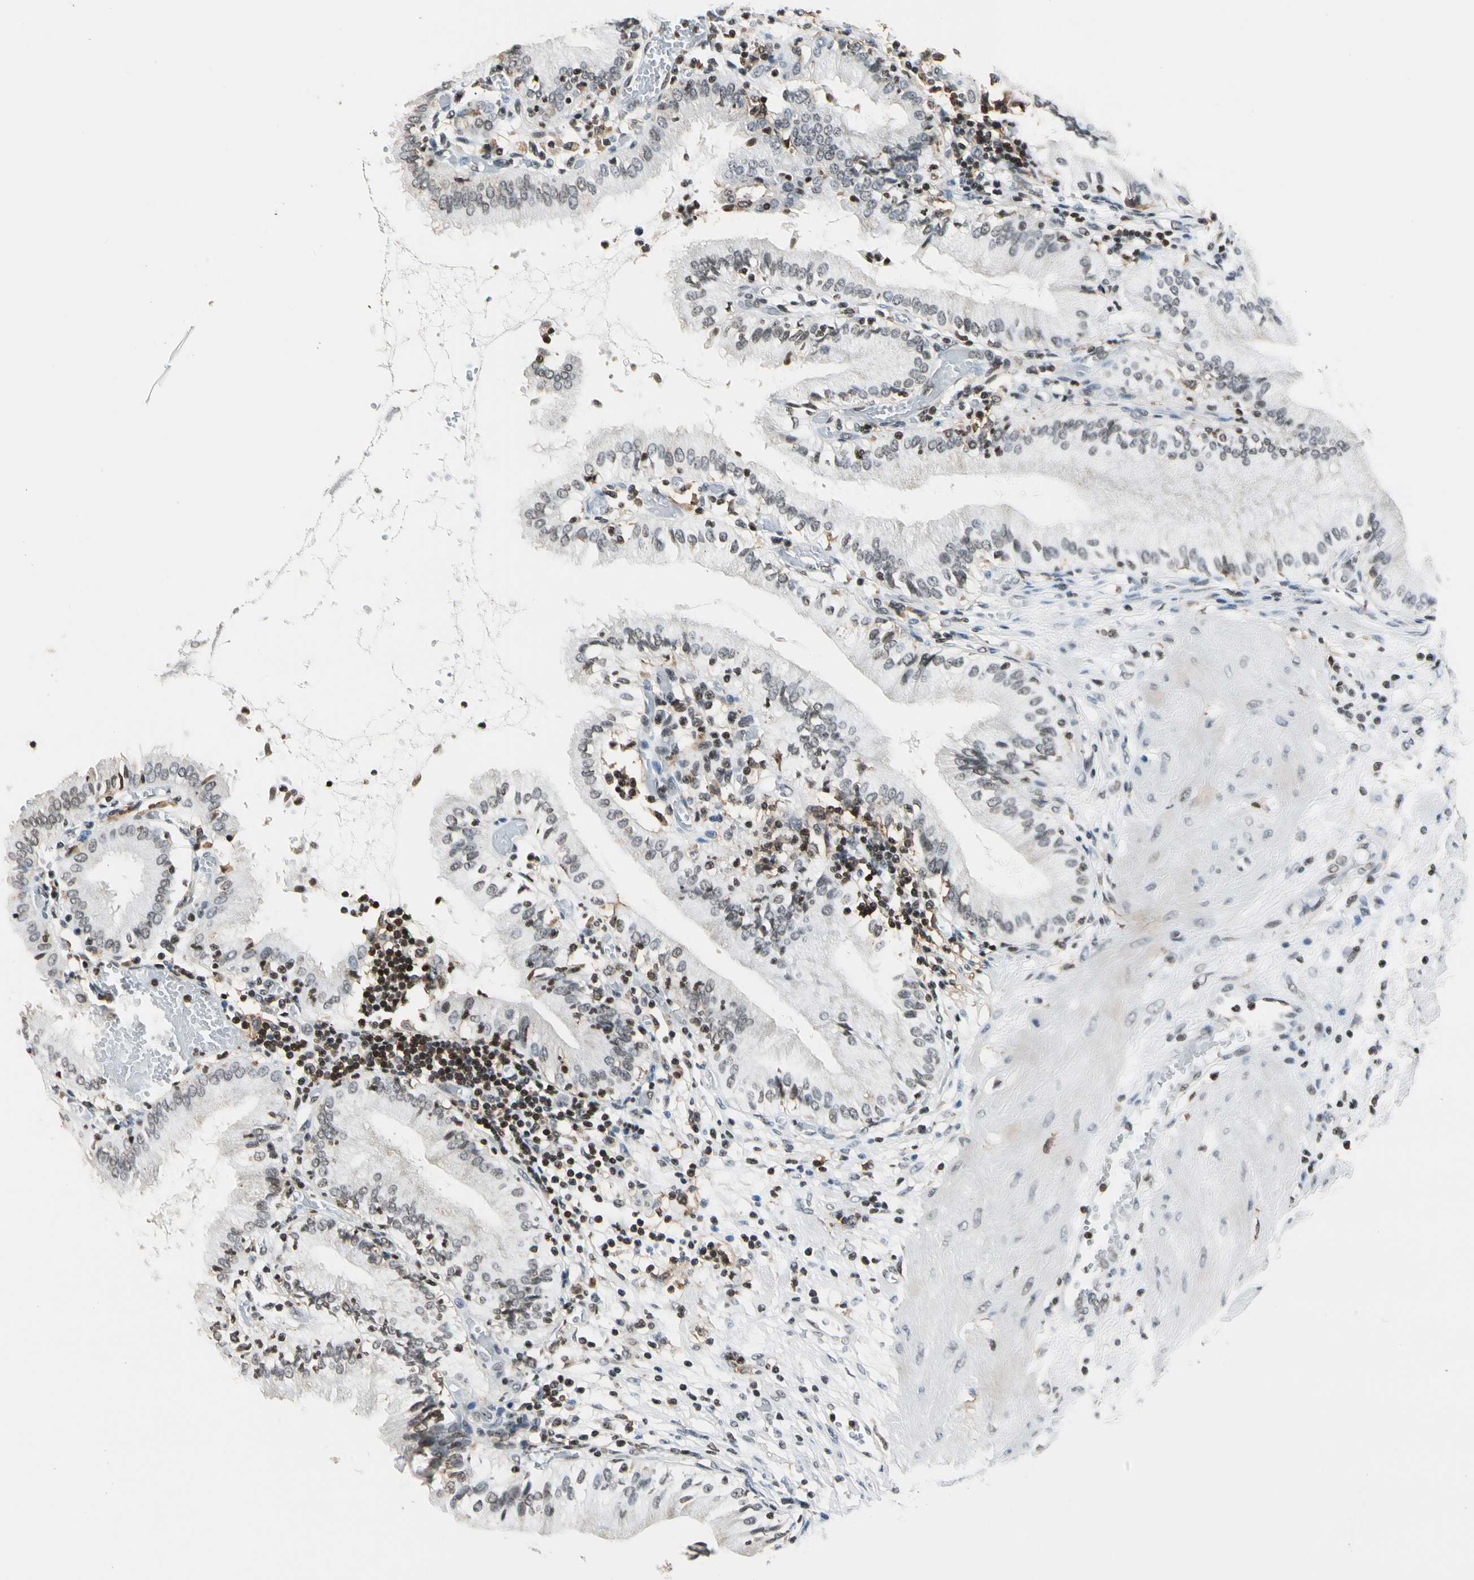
{"staining": {"intensity": "moderate", "quantity": "<25%", "location": "nuclear"}, "tissue": "gallbladder", "cell_type": "Glandular cells", "image_type": "normal", "snomed": [{"axis": "morphology", "description": "Normal tissue, NOS"}, {"axis": "topography", "description": "Gallbladder"}], "caption": "Moderate nuclear positivity for a protein is identified in approximately <25% of glandular cells of unremarkable gallbladder using immunohistochemistry (IHC).", "gene": "FER", "patient": {"sex": "male", "age": 58}}